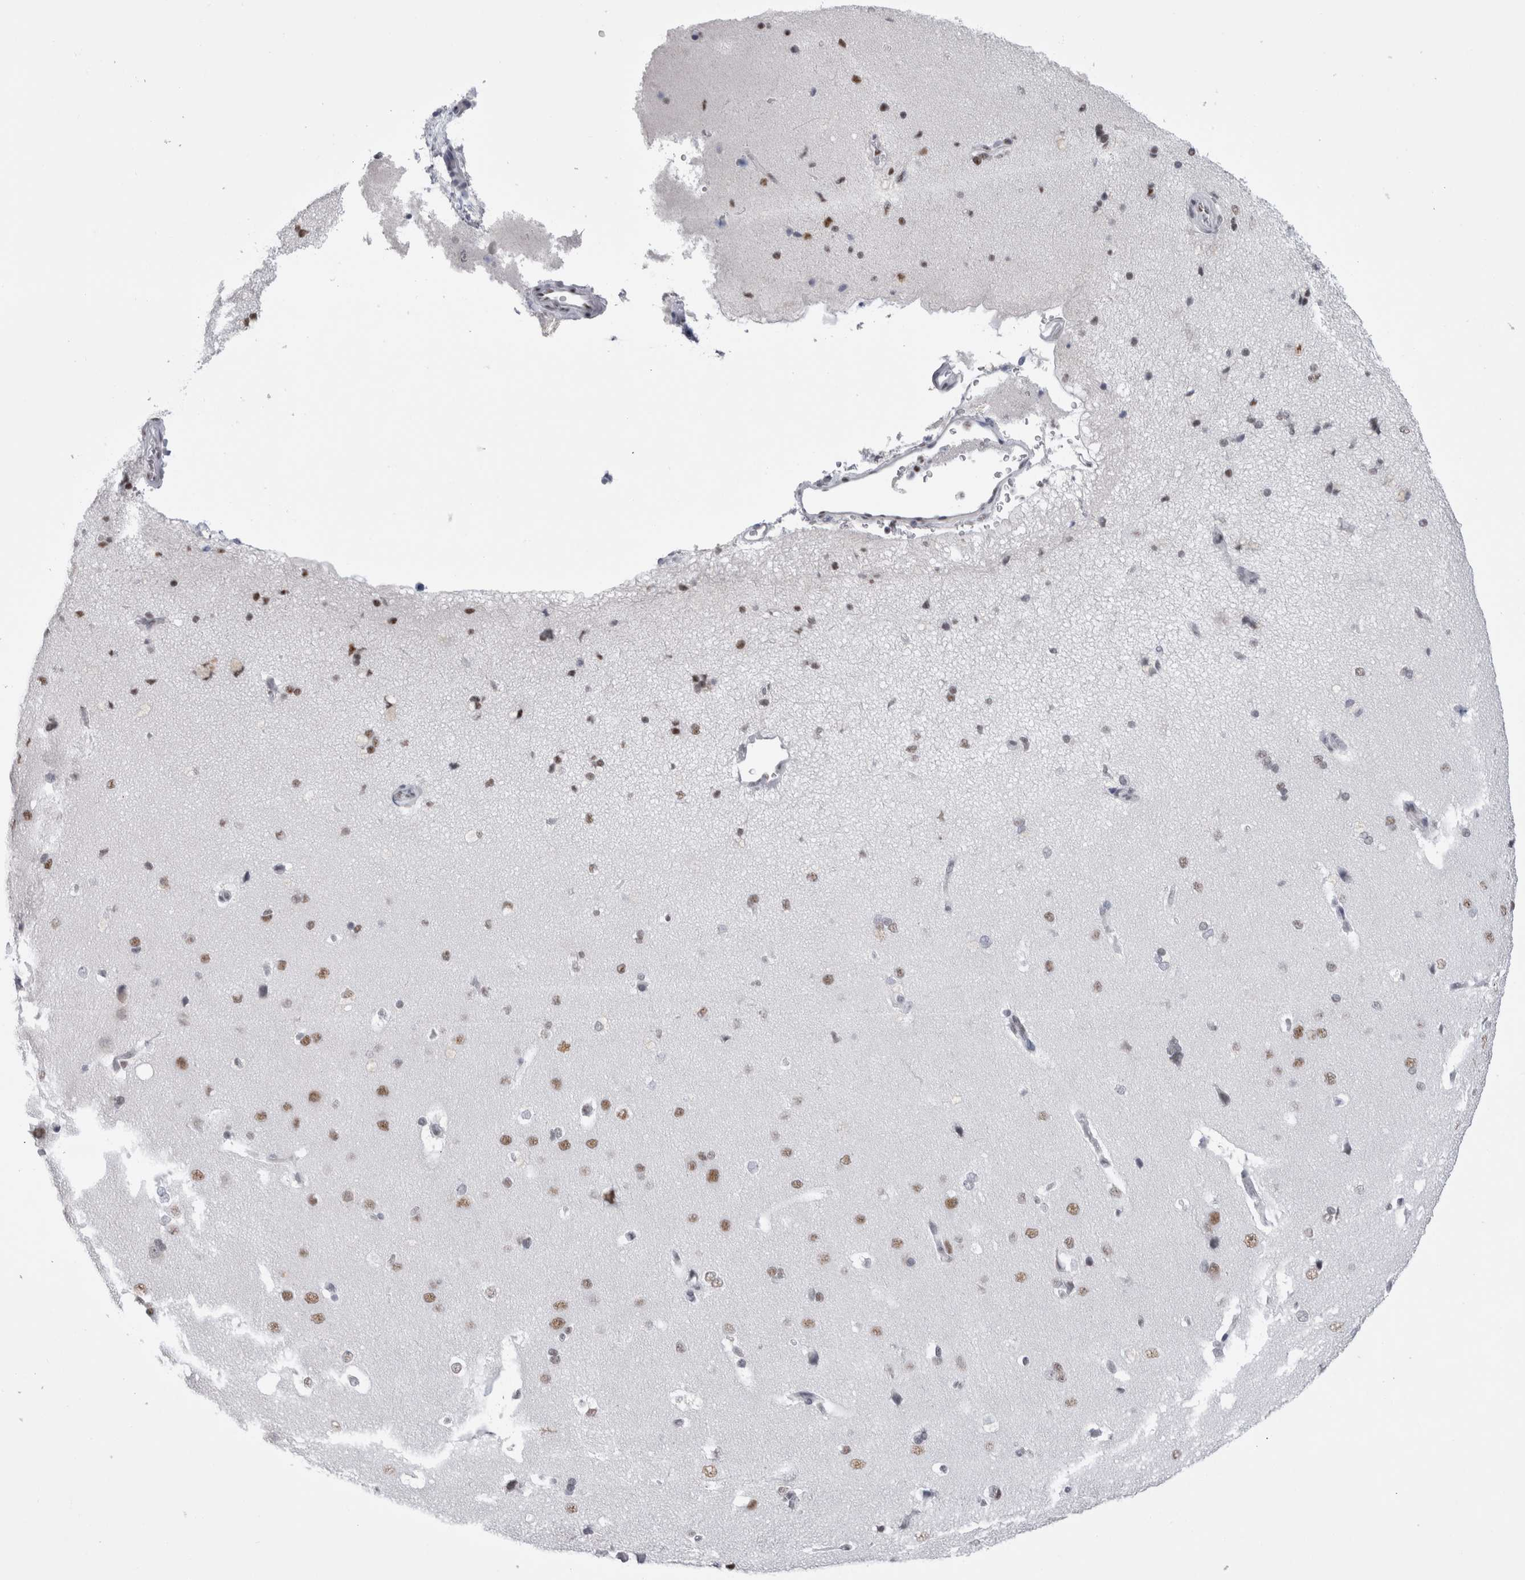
{"staining": {"intensity": "weak", "quantity": "25%-75%", "location": "nuclear"}, "tissue": "cerebral cortex", "cell_type": "Endothelial cells", "image_type": "normal", "snomed": [{"axis": "morphology", "description": "Normal tissue, NOS"}, {"axis": "topography", "description": "Cerebral cortex"}], "caption": "High-magnification brightfield microscopy of benign cerebral cortex stained with DAB (3,3'-diaminobenzidine) (brown) and counterstained with hematoxylin (blue). endothelial cells exhibit weak nuclear staining is appreciated in approximately25%-75% of cells. Nuclei are stained in blue.", "gene": "API5", "patient": {"sex": "male", "age": 62}}